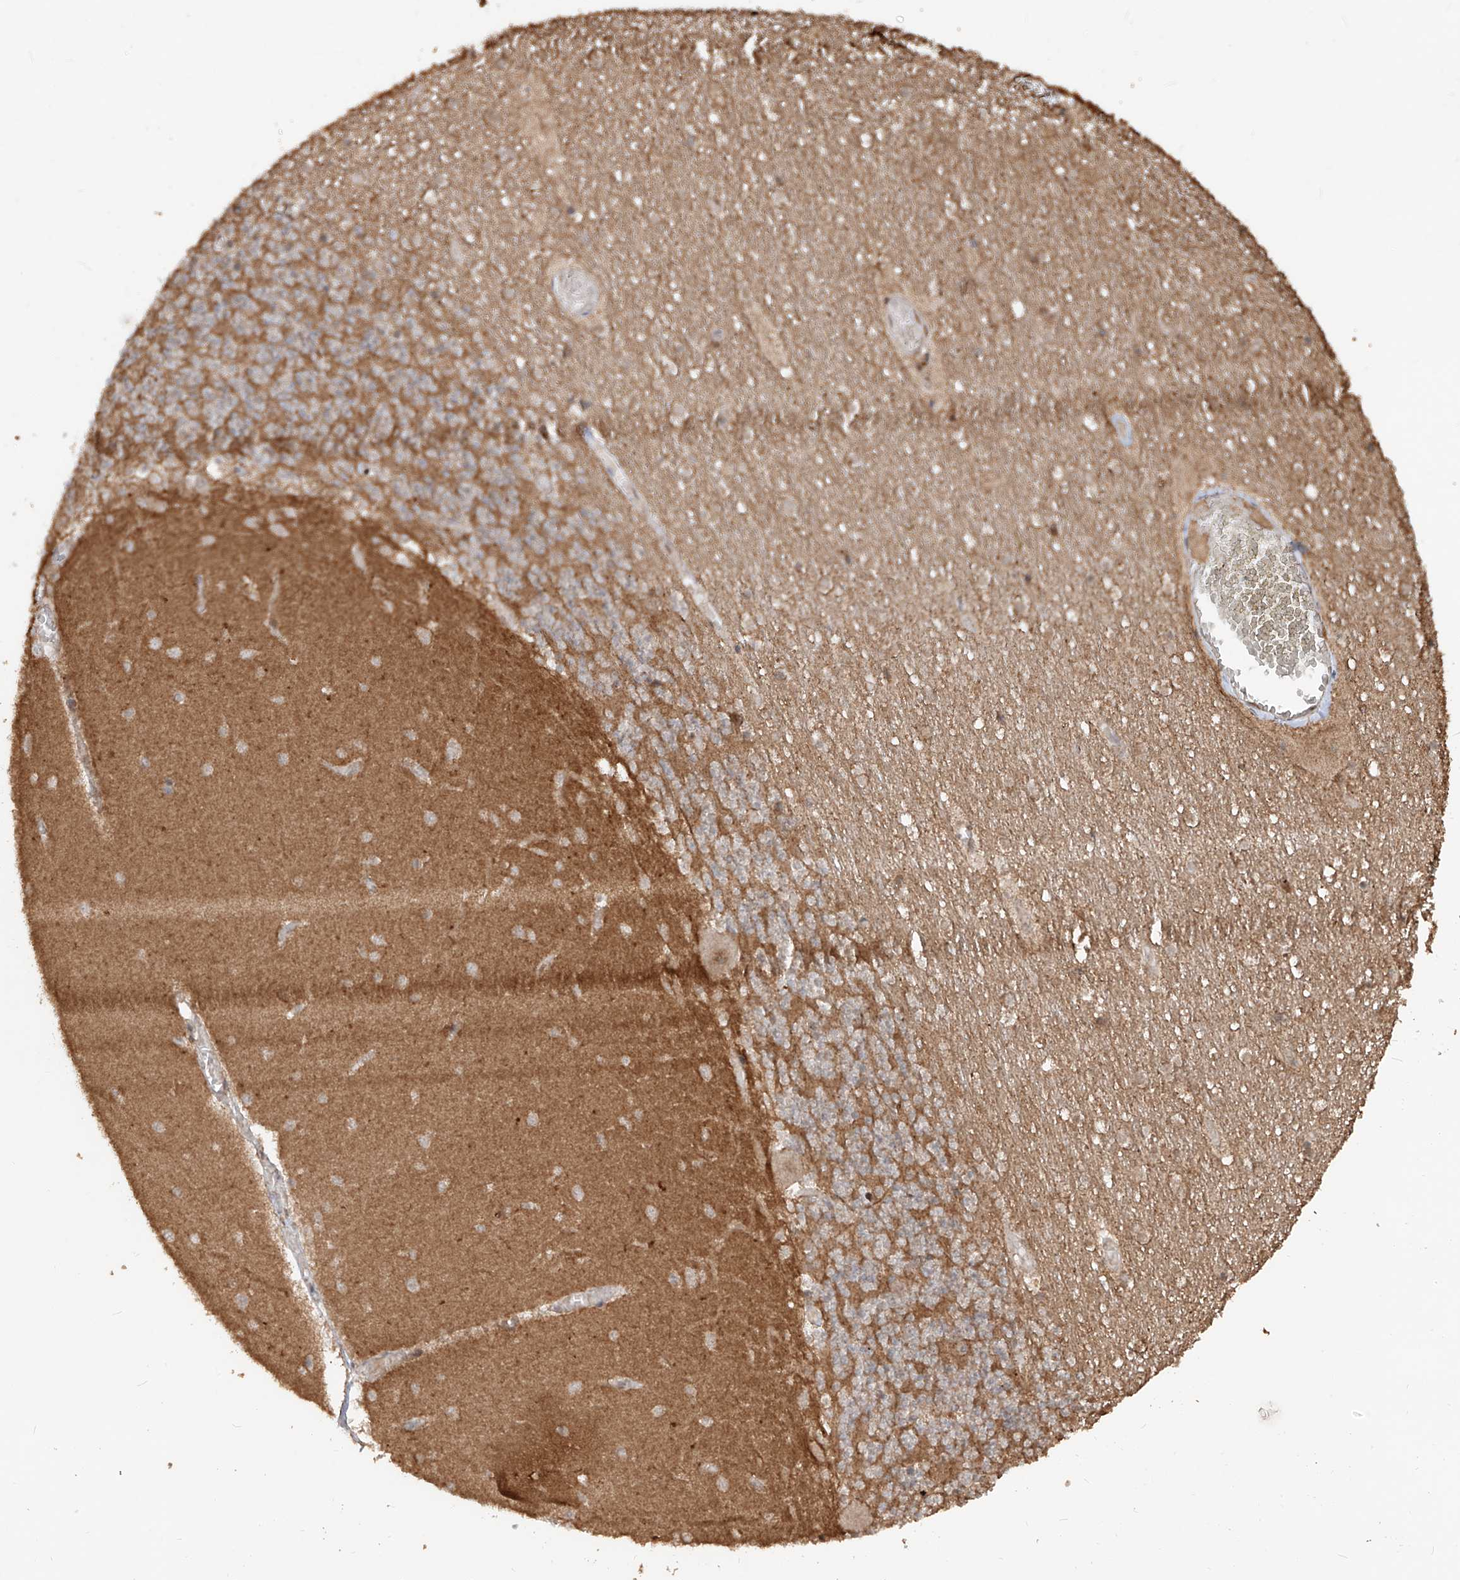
{"staining": {"intensity": "moderate", "quantity": ">75%", "location": "cytoplasmic/membranous"}, "tissue": "cerebellum", "cell_type": "Cells in granular layer", "image_type": "normal", "snomed": [{"axis": "morphology", "description": "Normal tissue, NOS"}, {"axis": "topography", "description": "Cerebellum"}], "caption": "Brown immunohistochemical staining in unremarkable cerebellum exhibits moderate cytoplasmic/membranous expression in about >75% of cells in granular layer.", "gene": "FAM135A", "patient": {"sex": "female", "age": 28}}